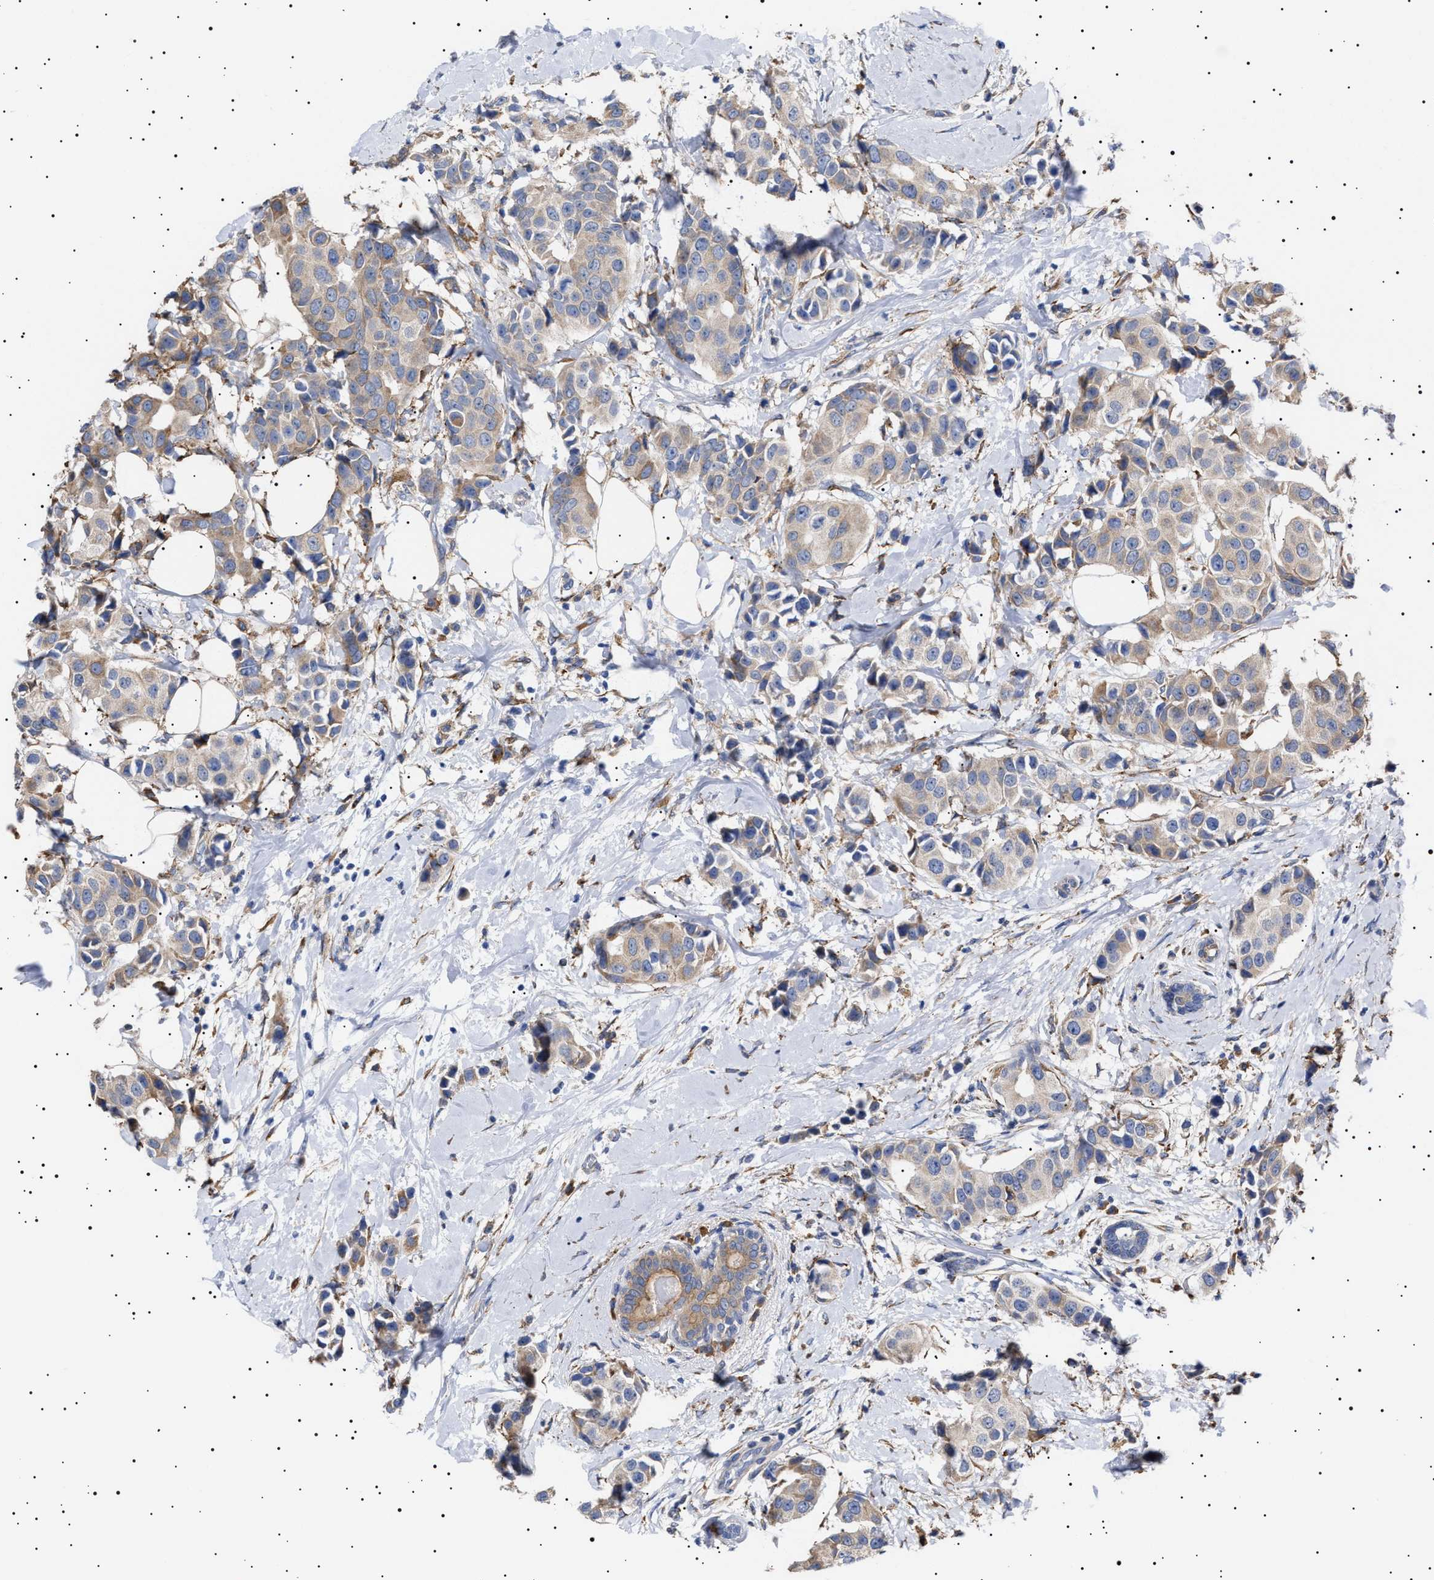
{"staining": {"intensity": "weak", "quantity": ">75%", "location": "cytoplasmic/membranous"}, "tissue": "breast cancer", "cell_type": "Tumor cells", "image_type": "cancer", "snomed": [{"axis": "morphology", "description": "Normal tissue, NOS"}, {"axis": "morphology", "description": "Duct carcinoma"}, {"axis": "topography", "description": "Breast"}], "caption": "An immunohistochemistry micrograph of neoplastic tissue is shown. Protein staining in brown shows weak cytoplasmic/membranous positivity in breast cancer (infiltrating ductal carcinoma) within tumor cells. (DAB IHC, brown staining for protein, blue staining for nuclei).", "gene": "ERCC6L2", "patient": {"sex": "female", "age": 39}}